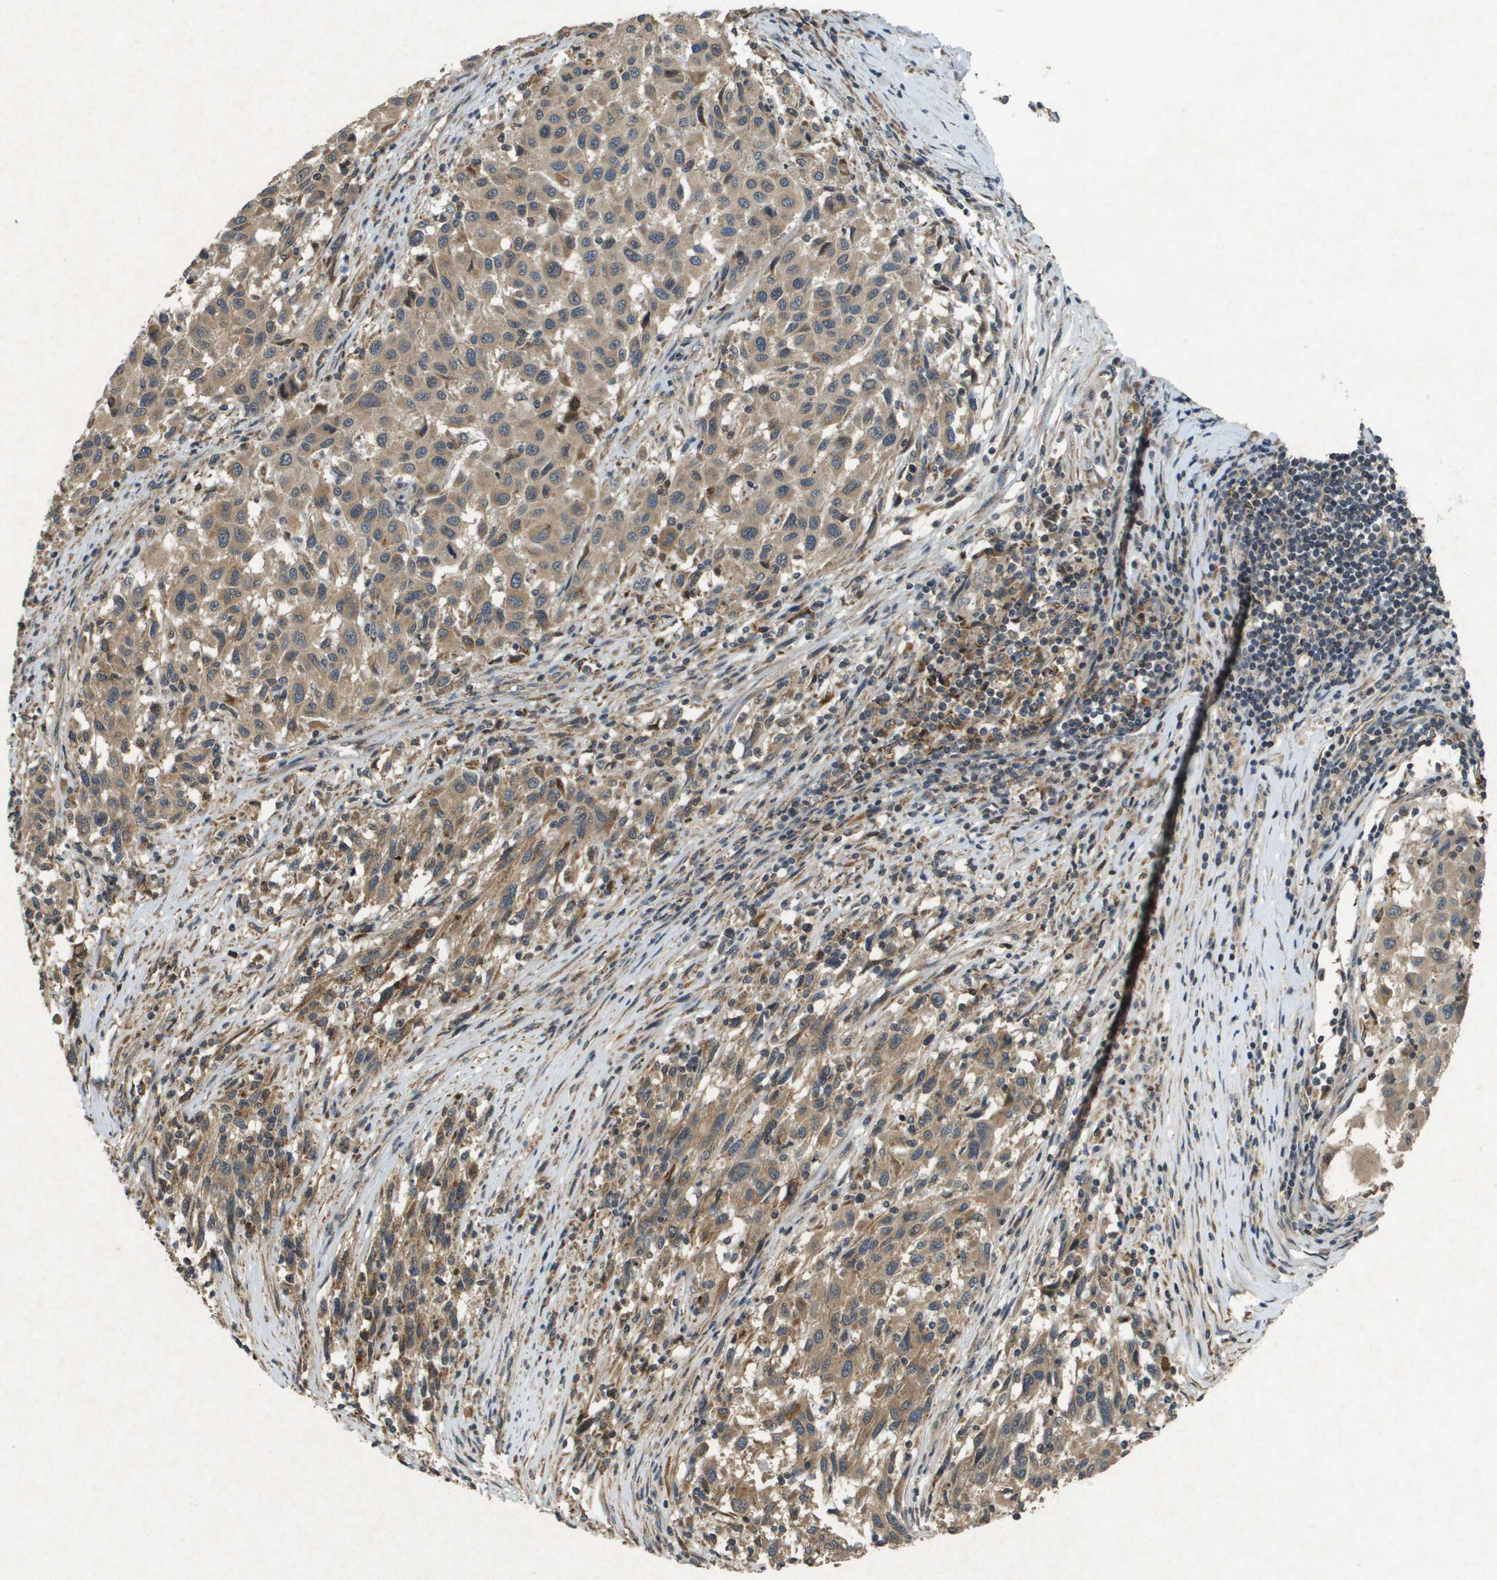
{"staining": {"intensity": "weak", "quantity": "25%-75%", "location": "cytoplasmic/membranous"}, "tissue": "melanoma", "cell_type": "Tumor cells", "image_type": "cancer", "snomed": [{"axis": "morphology", "description": "Malignant melanoma, Metastatic site"}, {"axis": "topography", "description": "Lymph node"}], "caption": "The photomicrograph displays a brown stain indicating the presence of a protein in the cytoplasmic/membranous of tumor cells in malignant melanoma (metastatic site).", "gene": "CDKN2C", "patient": {"sex": "male", "age": 61}}